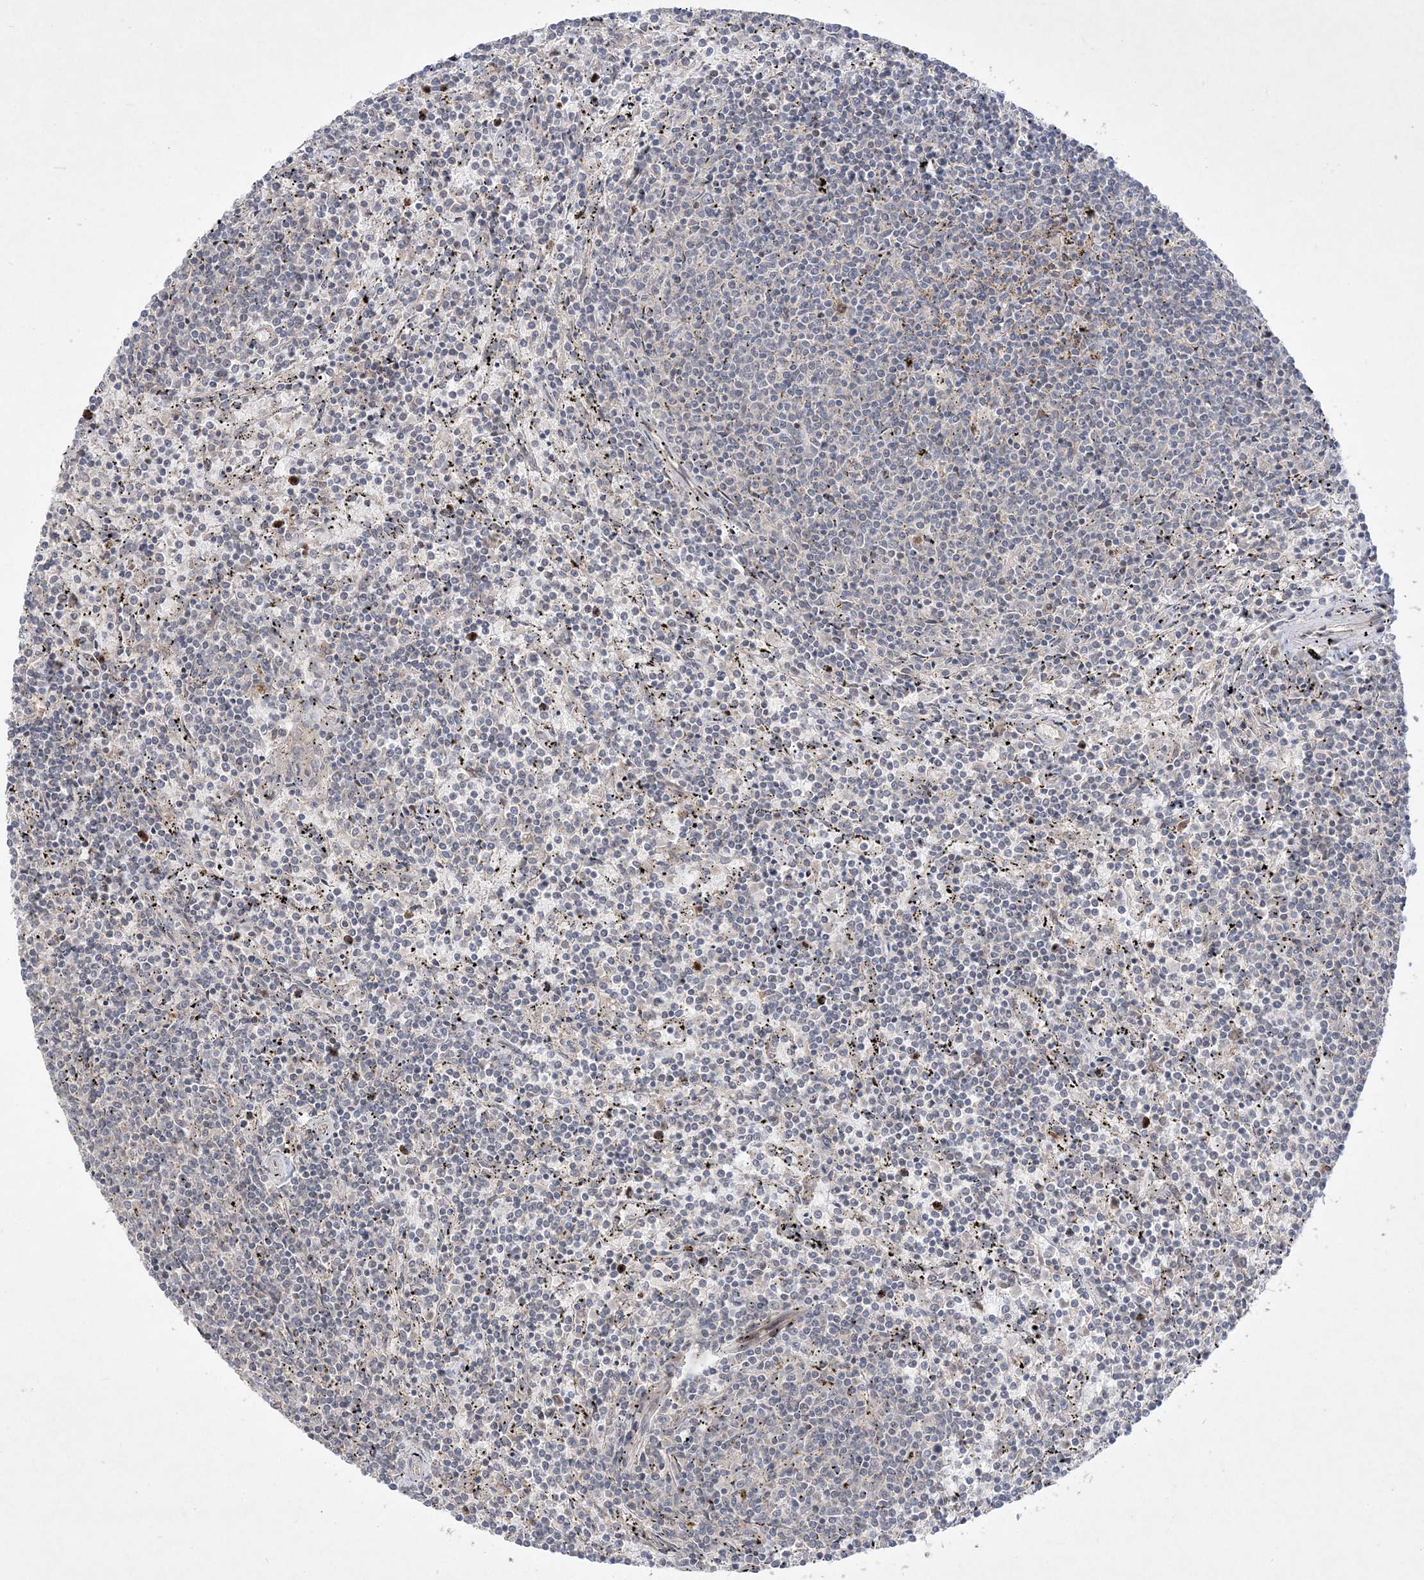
{"staining": {"intensity": "negative", "quantity": "none", "location": "none"}, "tissue": "lymphoma", "cell_type": "Tumor cells", "image_type": "cancer", "snomed": [{"axis": "morphology", "description": "Malignant lymphoma, non-Hodgkin's type, Low grade"}, {"axis": "topography", "description": "Spleen"}], "caption": "Micrograph shows no significant protein expression in tumor cells of malignant lymphoma, non-Hodgkin's type (low-grade).", "gene": "CLNK", "patient": {"sex": "female", "age": 50}}